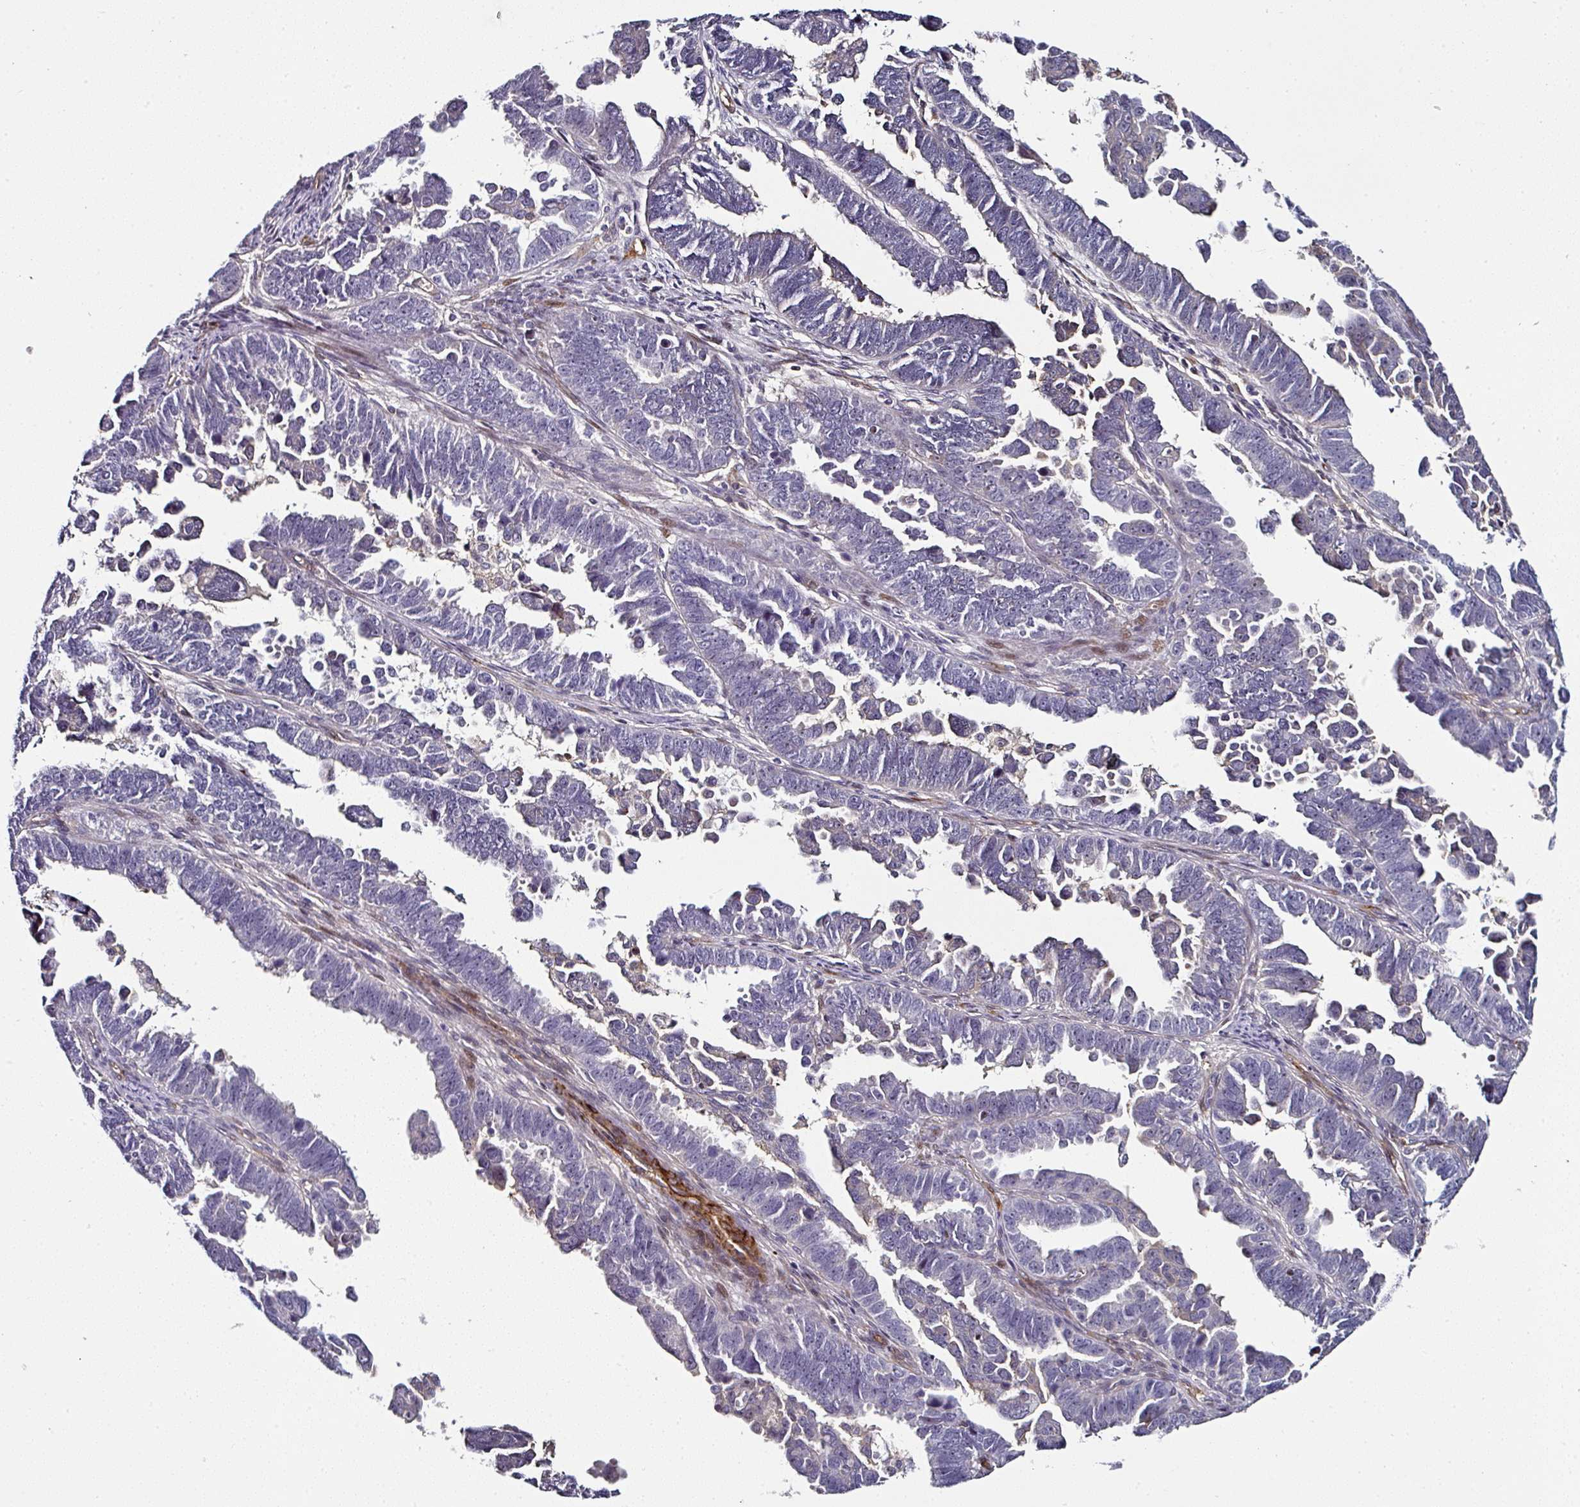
{"staining": {"intensity": "negative", "quantity": "none", "location": "none"}, "tissue": "endometrial cancer", "cell_type": "Tumor cells", "image_type": "cancer", "snomed": [{"axis": "morphology", "description": "Adenocarcinoma, NOS"}, {"axis": "topography", "description": "Endometrium"}], "caption": "The micrograph exhibits no staining of tumor cells in endometrial cancer (adenocarcinoma).", "gene": "BEND5", "patient": {"sex": "female", "age": 75}}